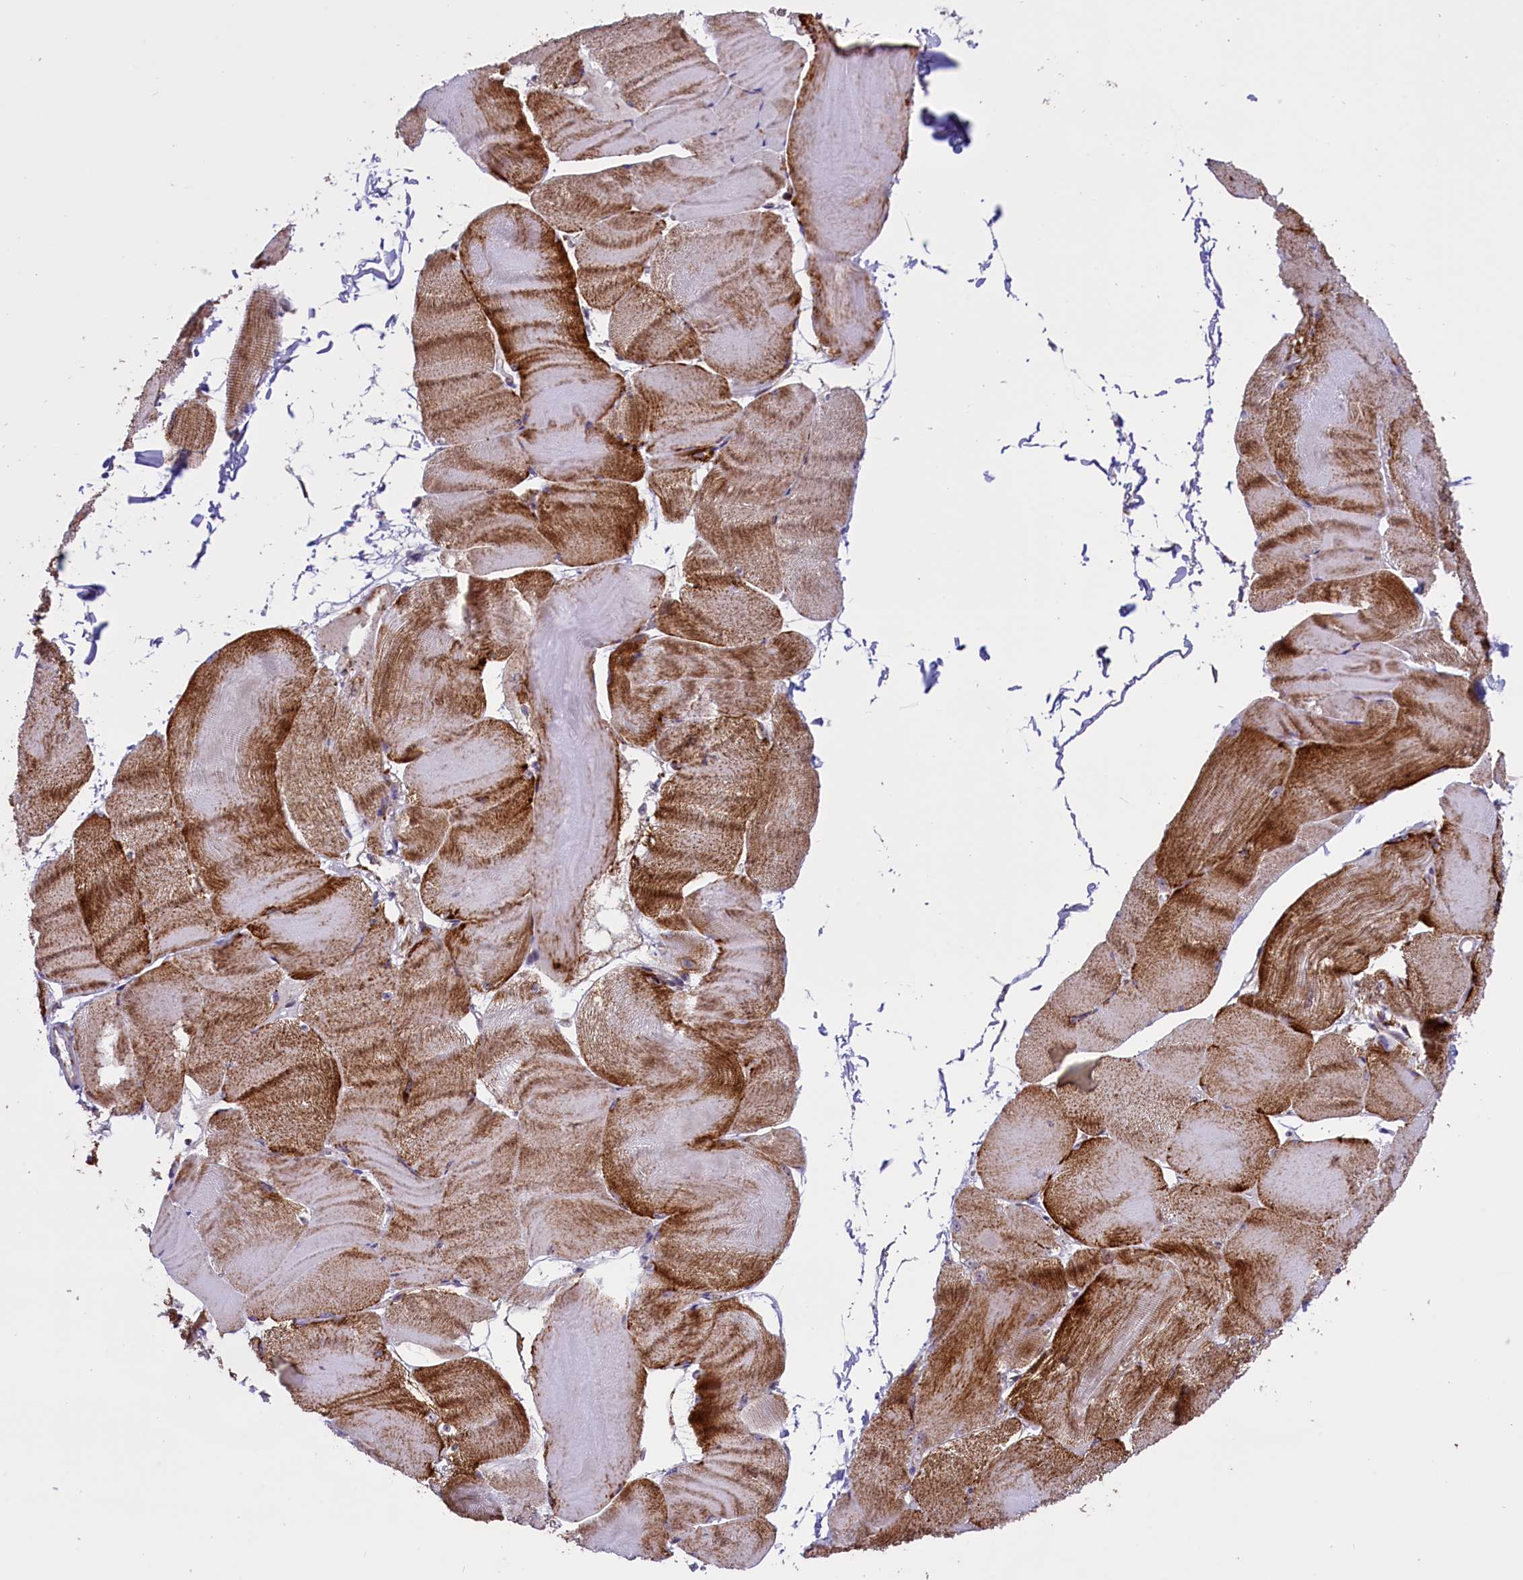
{"staining": {"intensity": "strong", "quantity": "25%-75%", "location": "cytoplasmic/membranous"}, "tissue": "skeletal muscle", "cell_type": "Myocytes", "image_type": "normal", "snomed": [{"axis": "morphology", "description": "Normal tissue, NOS"}, {"axis": "morphology", "description": "Basal cell carcinoma"}, {"axis": "topography", "description": "Skeletal muscle"}], "caption": "Myocytes exhibit high levels of strong cytoplasmic/membranous expression in about 25%-75% of cells in normal skeletal muscle.", "gene": "NDUFS5", "patient": {"sex": "female", "age": 64}}